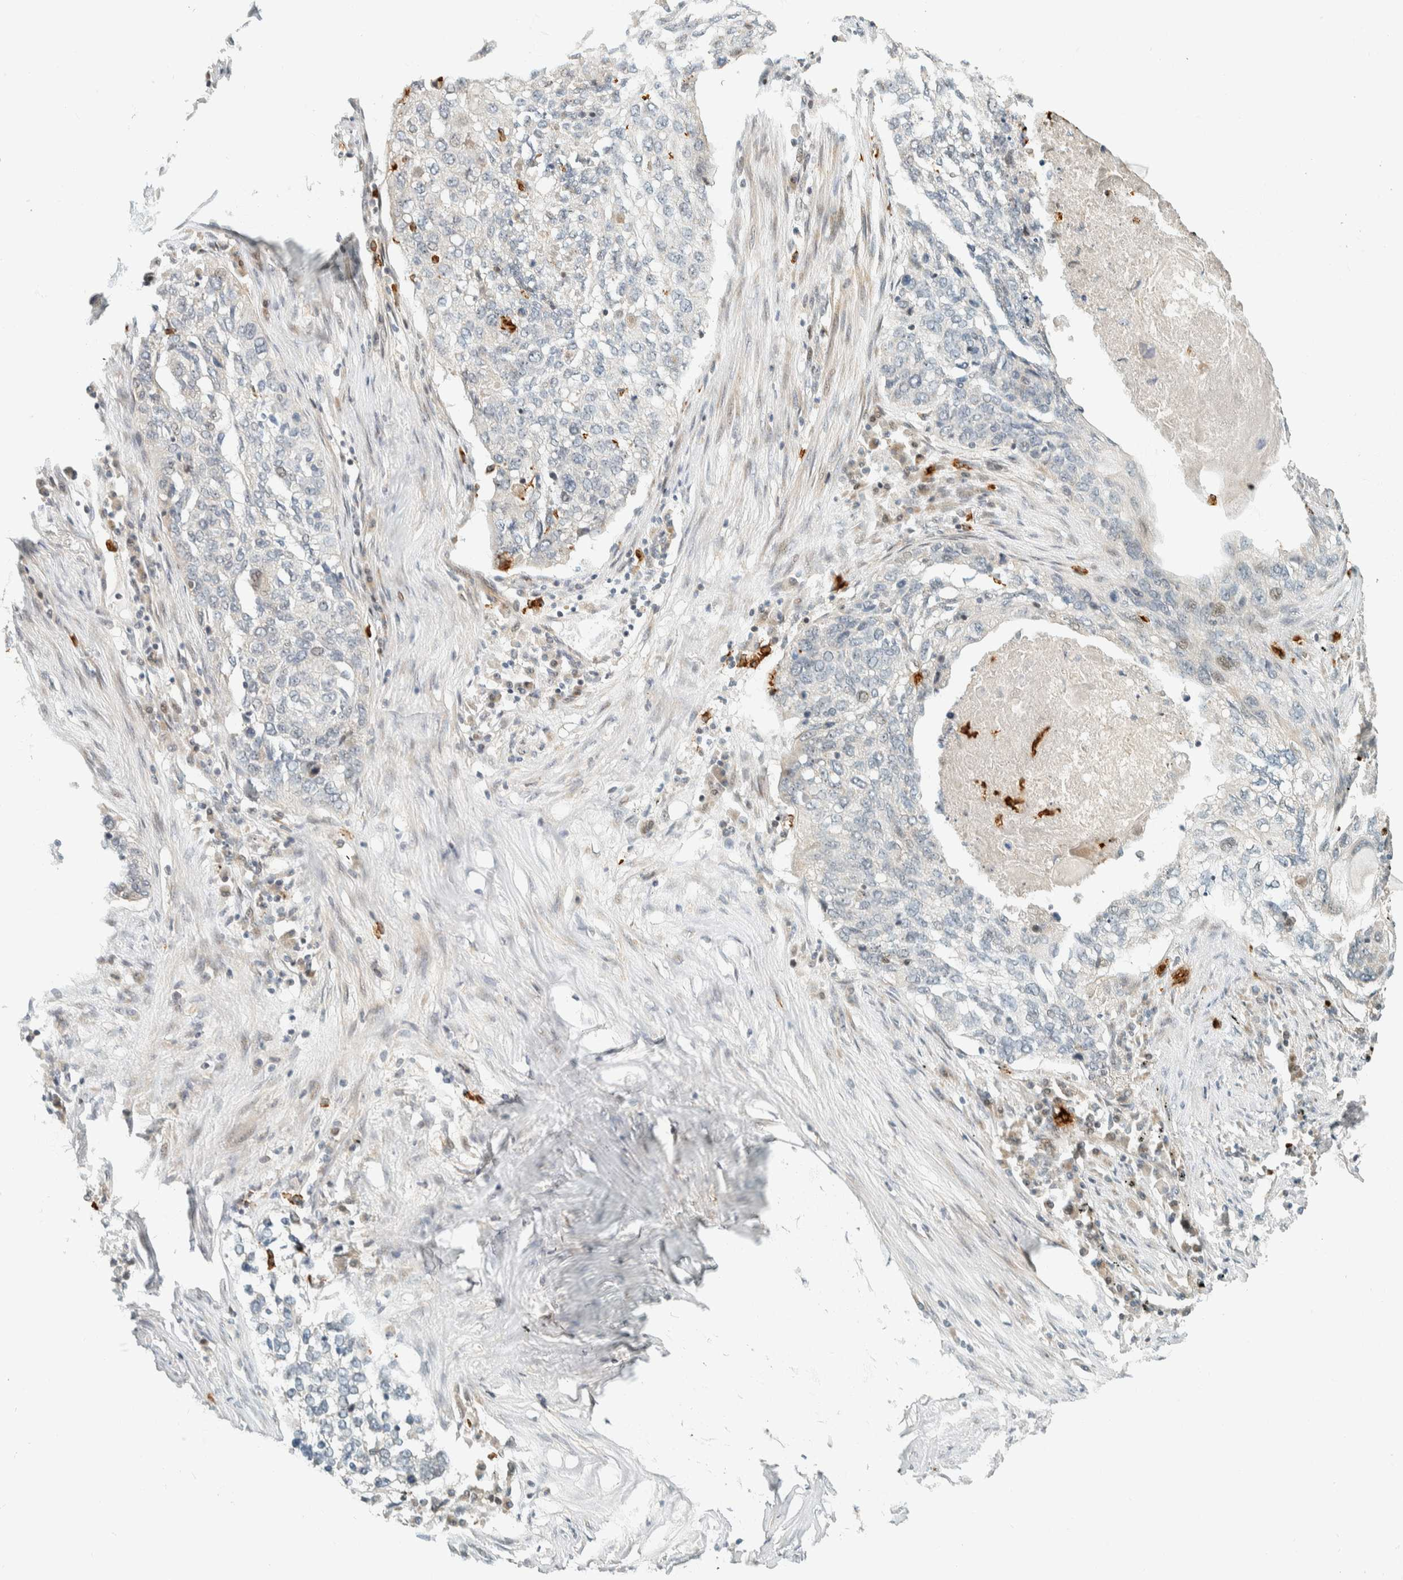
{"staining": {"intensity": "negative", "quantity": "none", "location": "none"}, "tissue": "lung cancer", "cell_type": "Tumor cells", "image_type": "cancer", "snomed": [{"axis": "morphology", "description": "Squamous cell carcinoma, NOS"}, {"axis": "topography", "description": "Lung"}], "caption": "Tumor cells are negative for brown protein staining in lung cancer (squamous cell carcinoma).", "gene": "CCDC171", "patient": {"sex": "female", "age": 63}}